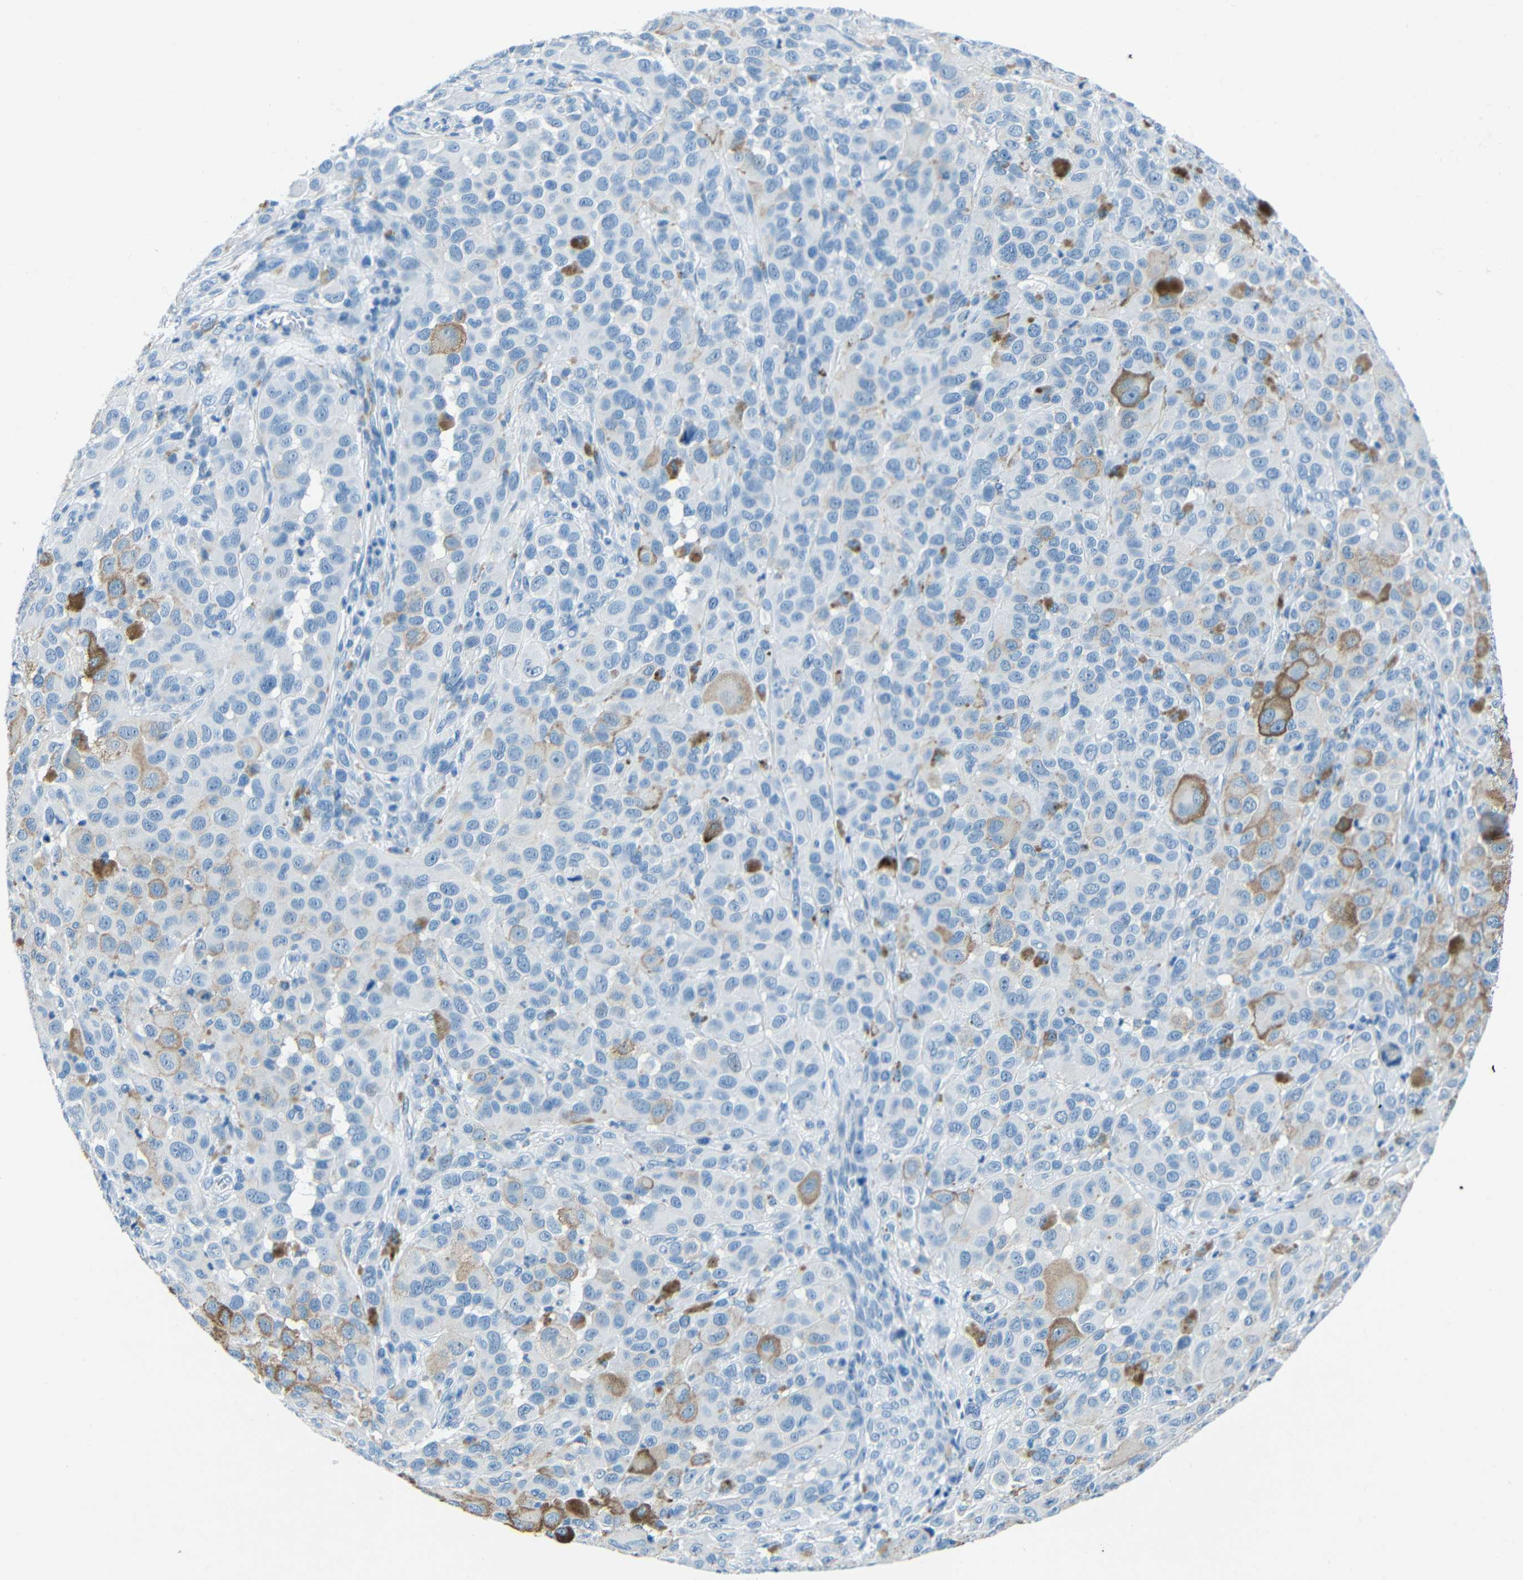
{"staining": {"intensity": "negative", "quantity": "none", "location": "none"}, "tissue": "melanoma", "cell_type": "Tumor cells", "image_type": "cancer", "snomed": [{"axis": "morphology", "description": "Malignant melanoma, NOS"}, {"axis": "topography", "description": "Skin"}], "caption": "Tumor cells are negative for protein expression in human melanoma.", "gene": "FBN2", "patient": {"sex": "male", "age": 96}}